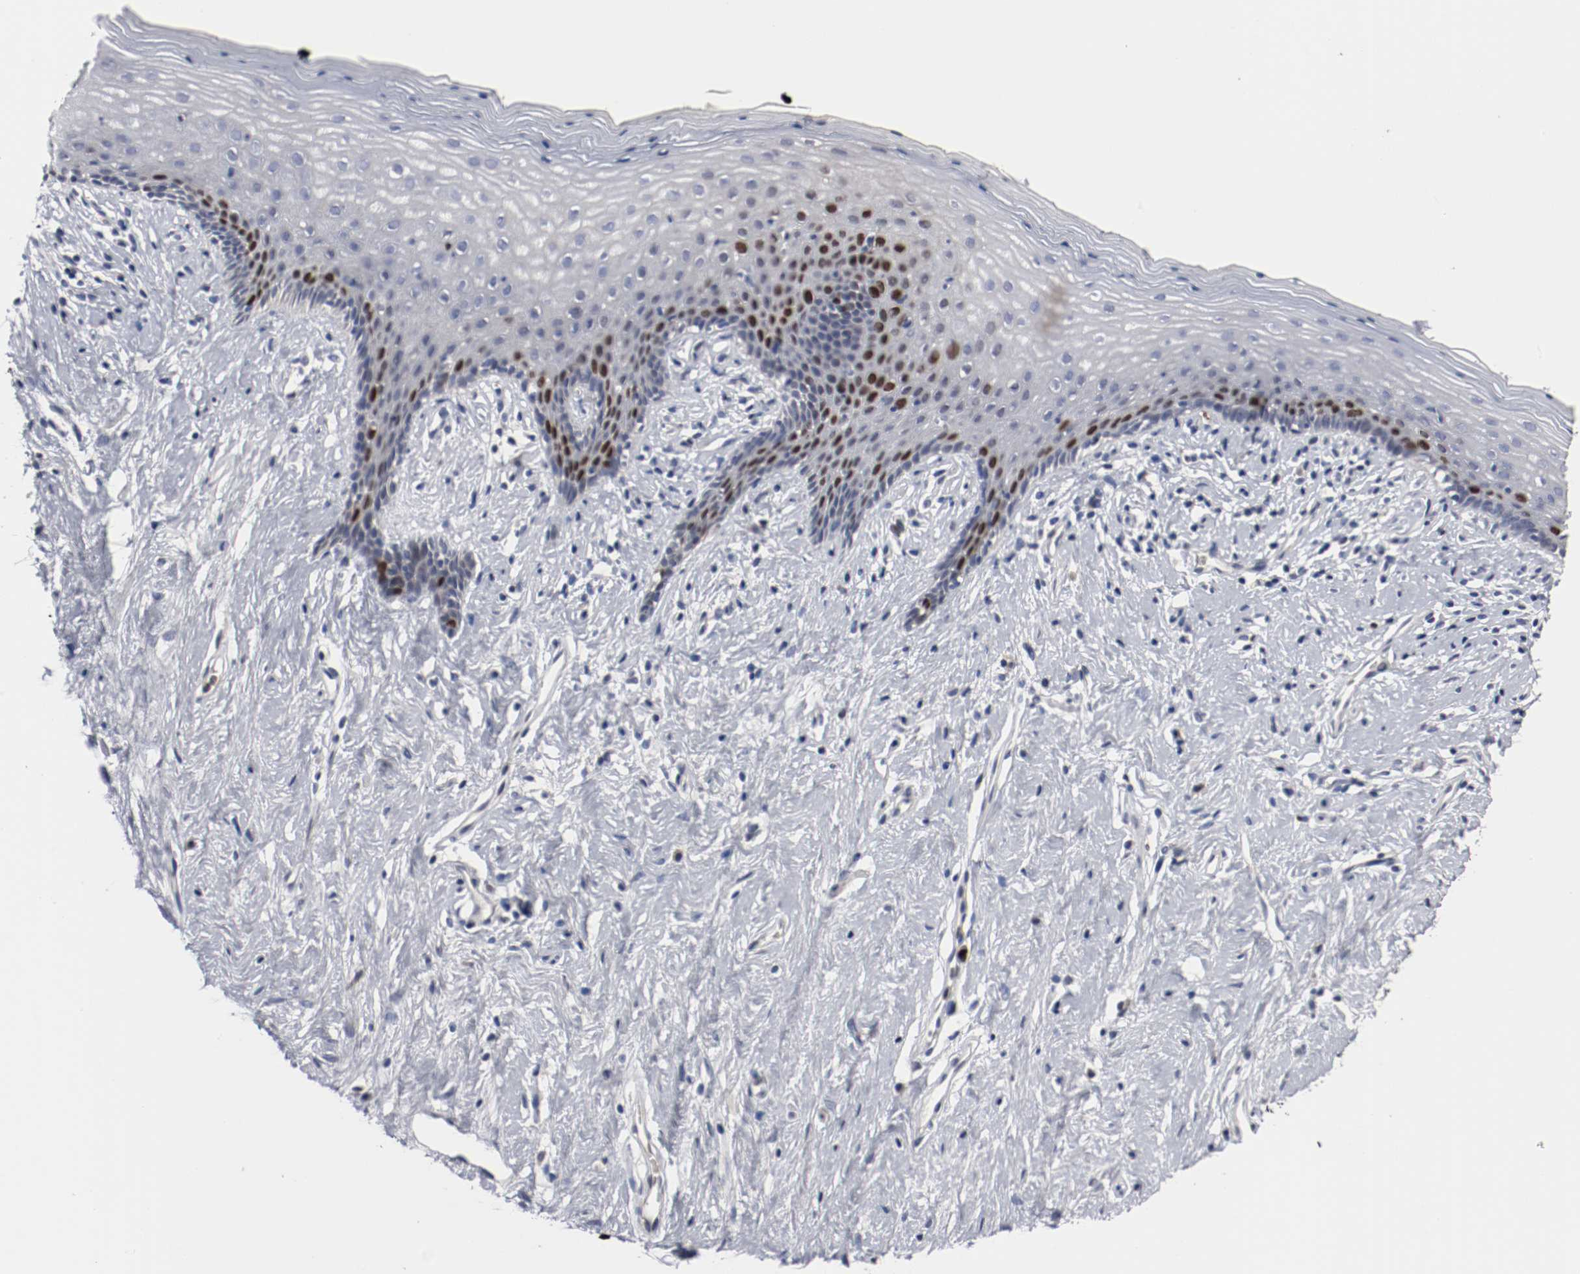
{"staining": {"intensity": "strong", "quantity": "<25%", "location": "nuclear"}, "tissue": "vagina", "cell_type": "Squamous epithelial cells", "image_type": "normal", "snomed": [{"axis": "morphology", "description": "Normal tissue, NOS"}, {"axis": "topography", "description": "Vagina"}], "caption": "Unremarkable vagina reveals strong nuclear positivity in about <25% of squamous epithelial cells, visualized by immunohistochemistry.", "gene": "MCM6", "patient": {"sex": "female", "age": 44}}